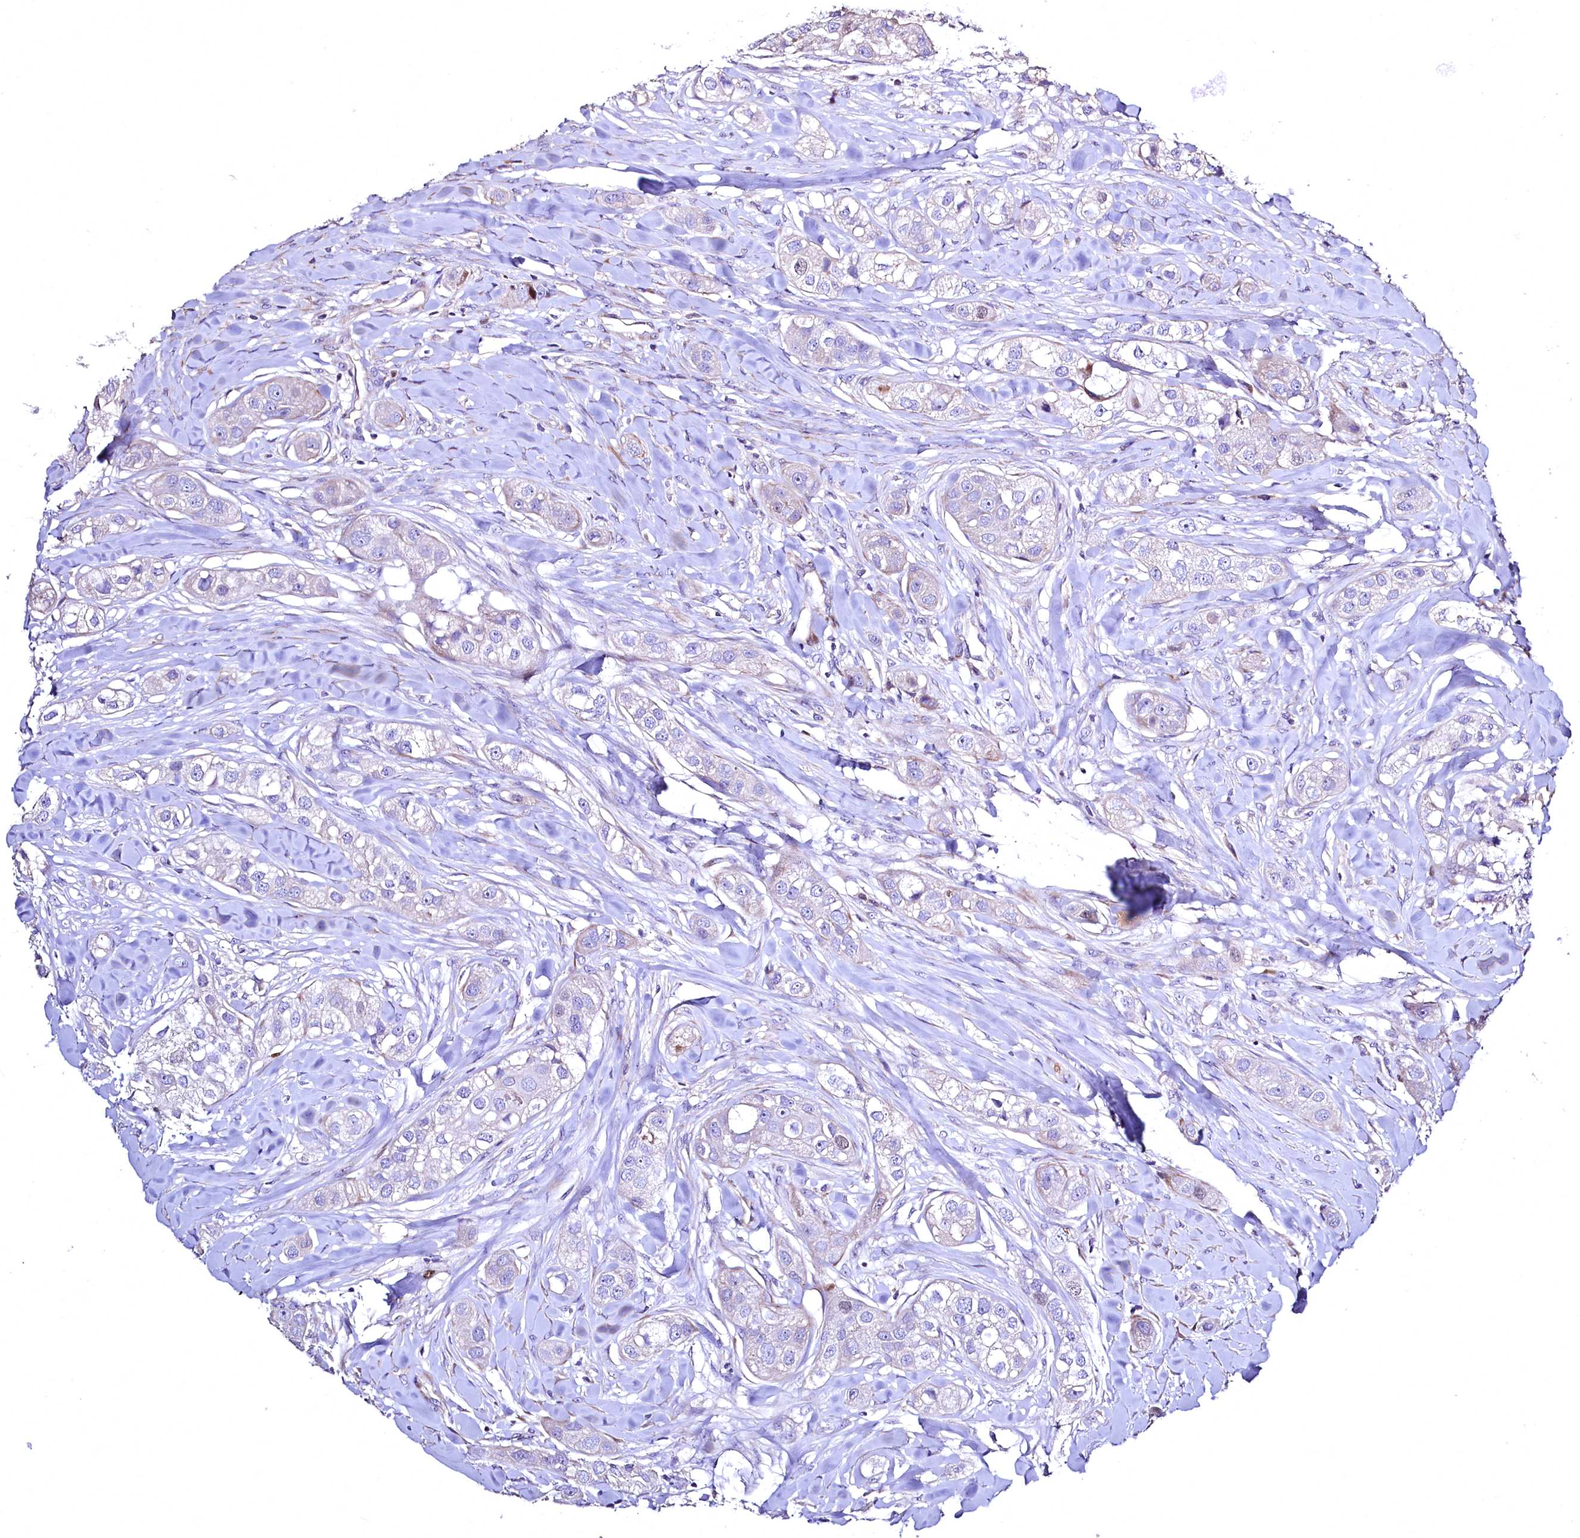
{"staining": {"intensity": "negative", "quantity": "none", "location": "none"}, "tissue": "head and neck cancer", "cell_type": "Tumor cells", "image_type": "cancer", "snomed": [{"axis": "morphology", "description": "Normal tissue, NOS"}, {"axis": "morphology", "description": "Squamous cell carcinoma, NOS"}, {"axis": "topography", "description": "Skeletal muscle"}, {"axis": "topography", "description": "Head-Neck"}], "caption": "Immunohistochemical staining of head and neck cancer (squamous cell carcinoma) demonstrates no significant positivity in tumor cells.", "gene": "WNT8A", "patient": {"sex": "male", "age": 51}}